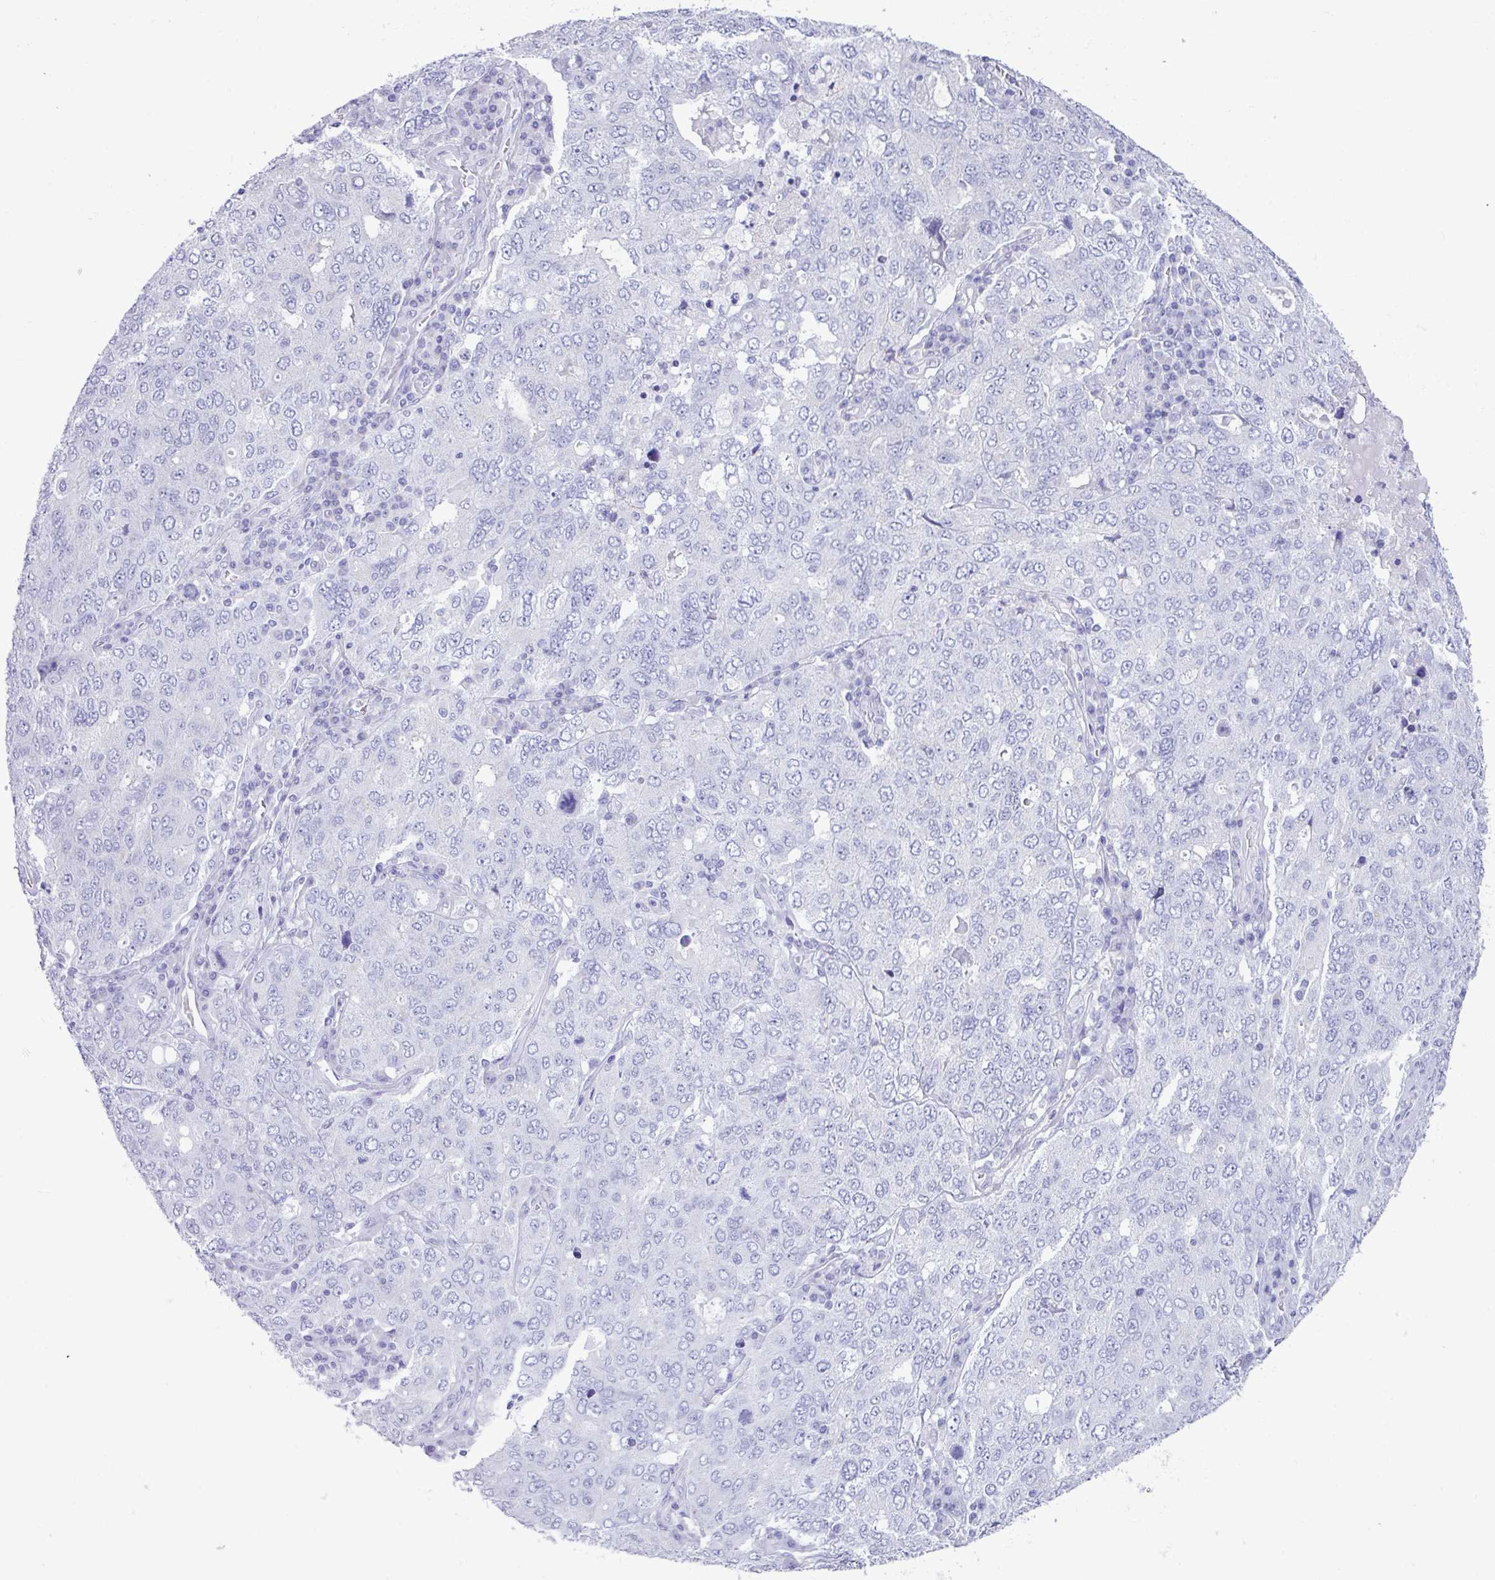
{"staining": {"intensity": "negative", "quantity": "none", "location": "none"}, "tissue": "ovarian cancer", "cell_type": "Tumor cells", "image_type": "cancer", "snomed": [{"axis": "morphology", "description": "Carcinoma, endometroid"}, {"axis": "topography", "description": "Ovary"}], "caption": "Tumor cells show no significant positivity in ovarian cancer. The staining is performed using DAB brown chromogen with nuclei counter-stained in using hematoxylin.", "gene": "STIMATE", "patient": {"sex": "female", "age": 62}}